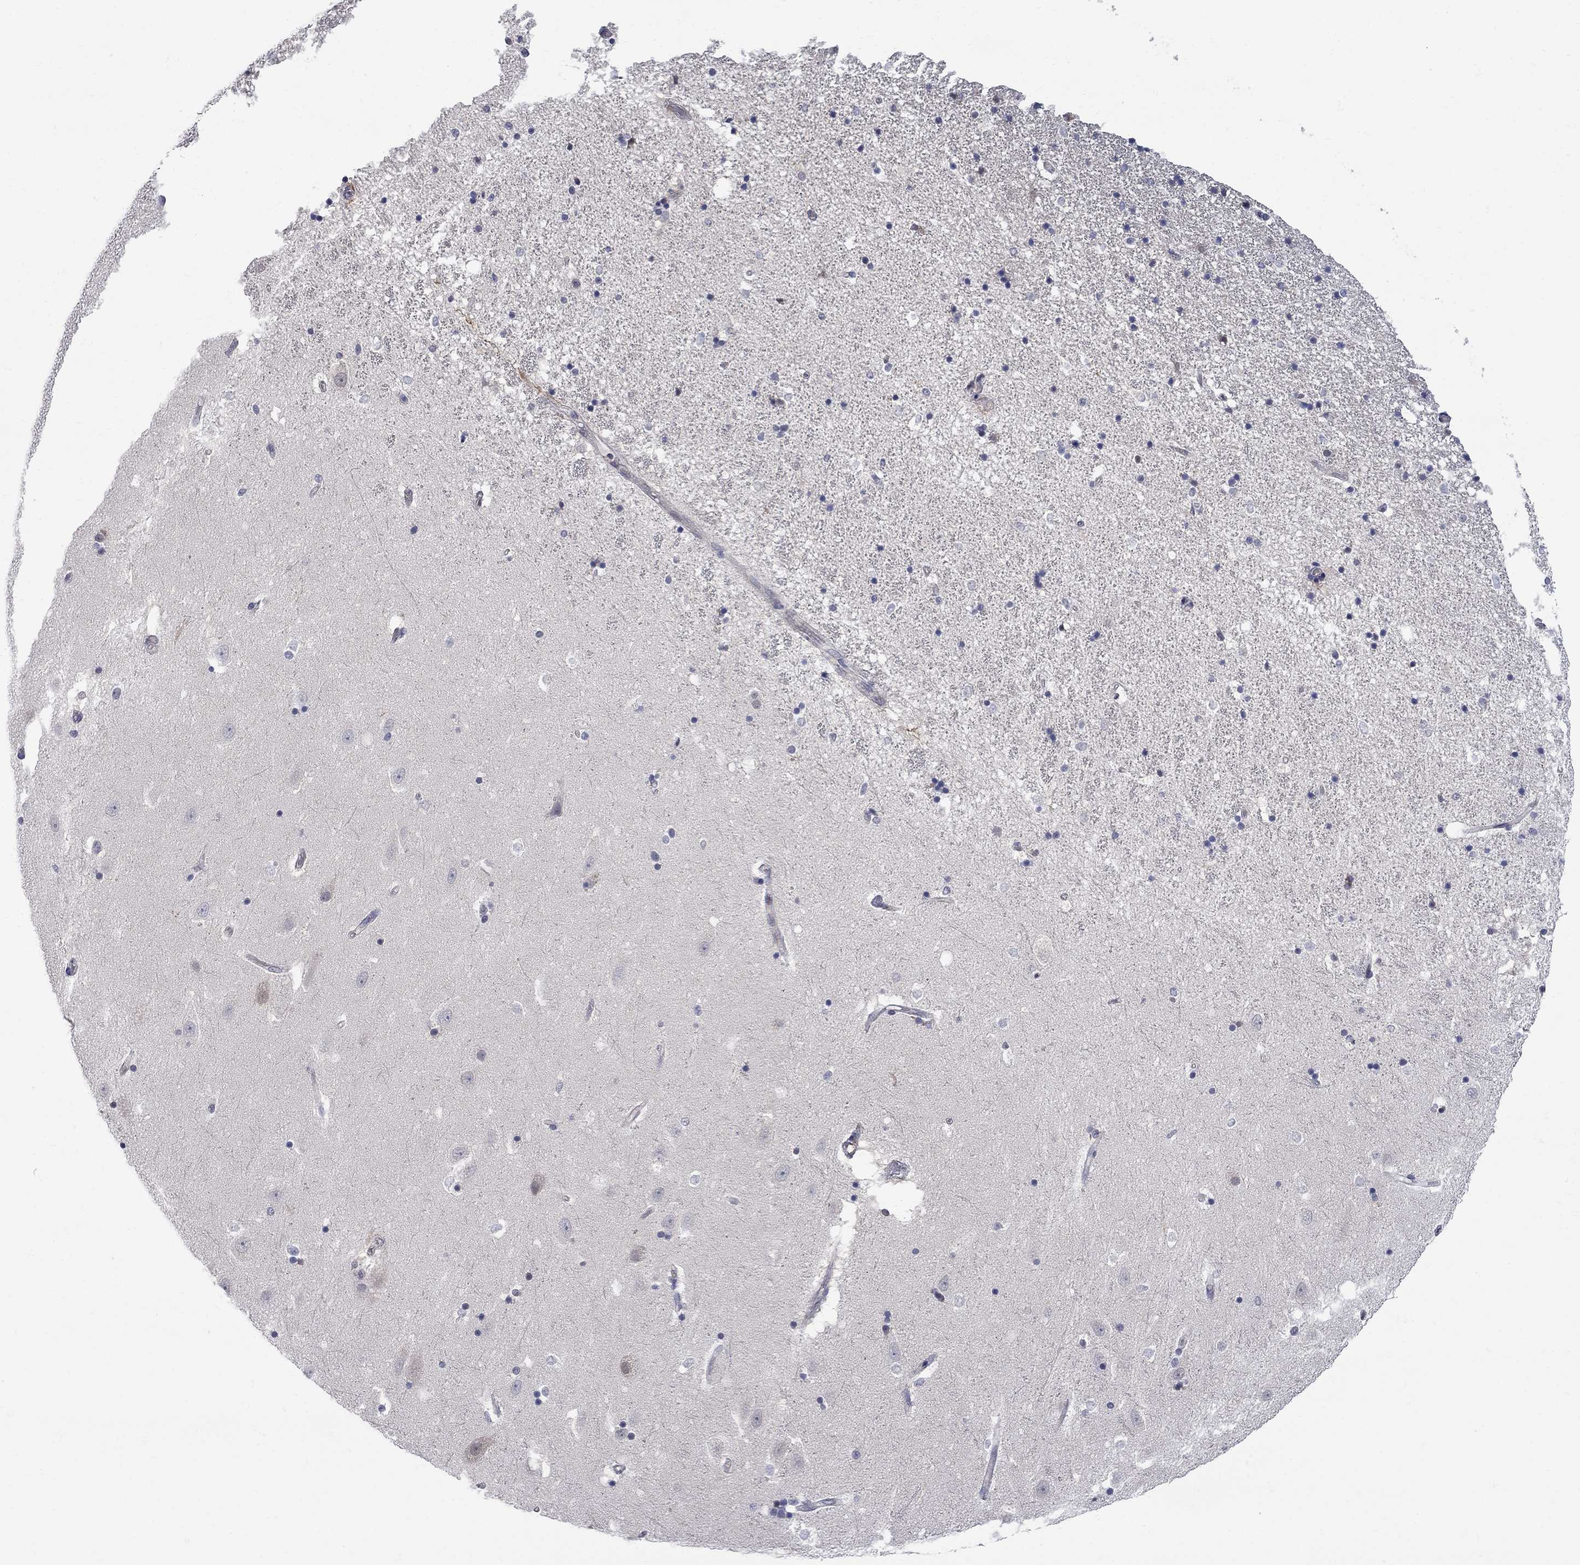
{"staining": {"intensity": "negative", "quantity": "none", "location": "none"}, "tissue": "hippocampus", "cell_type": "Glial cells", "image_type": "normal", "snomed": [{"axis": "morphology", "description": "Normal tissue, NOS"}, {"axis": "topography", "description": "Hippocampus"}], "caption": "This is a micrograph of immunohistochemistry (IHC) staining of benign hippocampus, which shows no staining in glial cells.", "gene": "ENSG00000255639", "patient": {"sex": "male", "age": 49}}